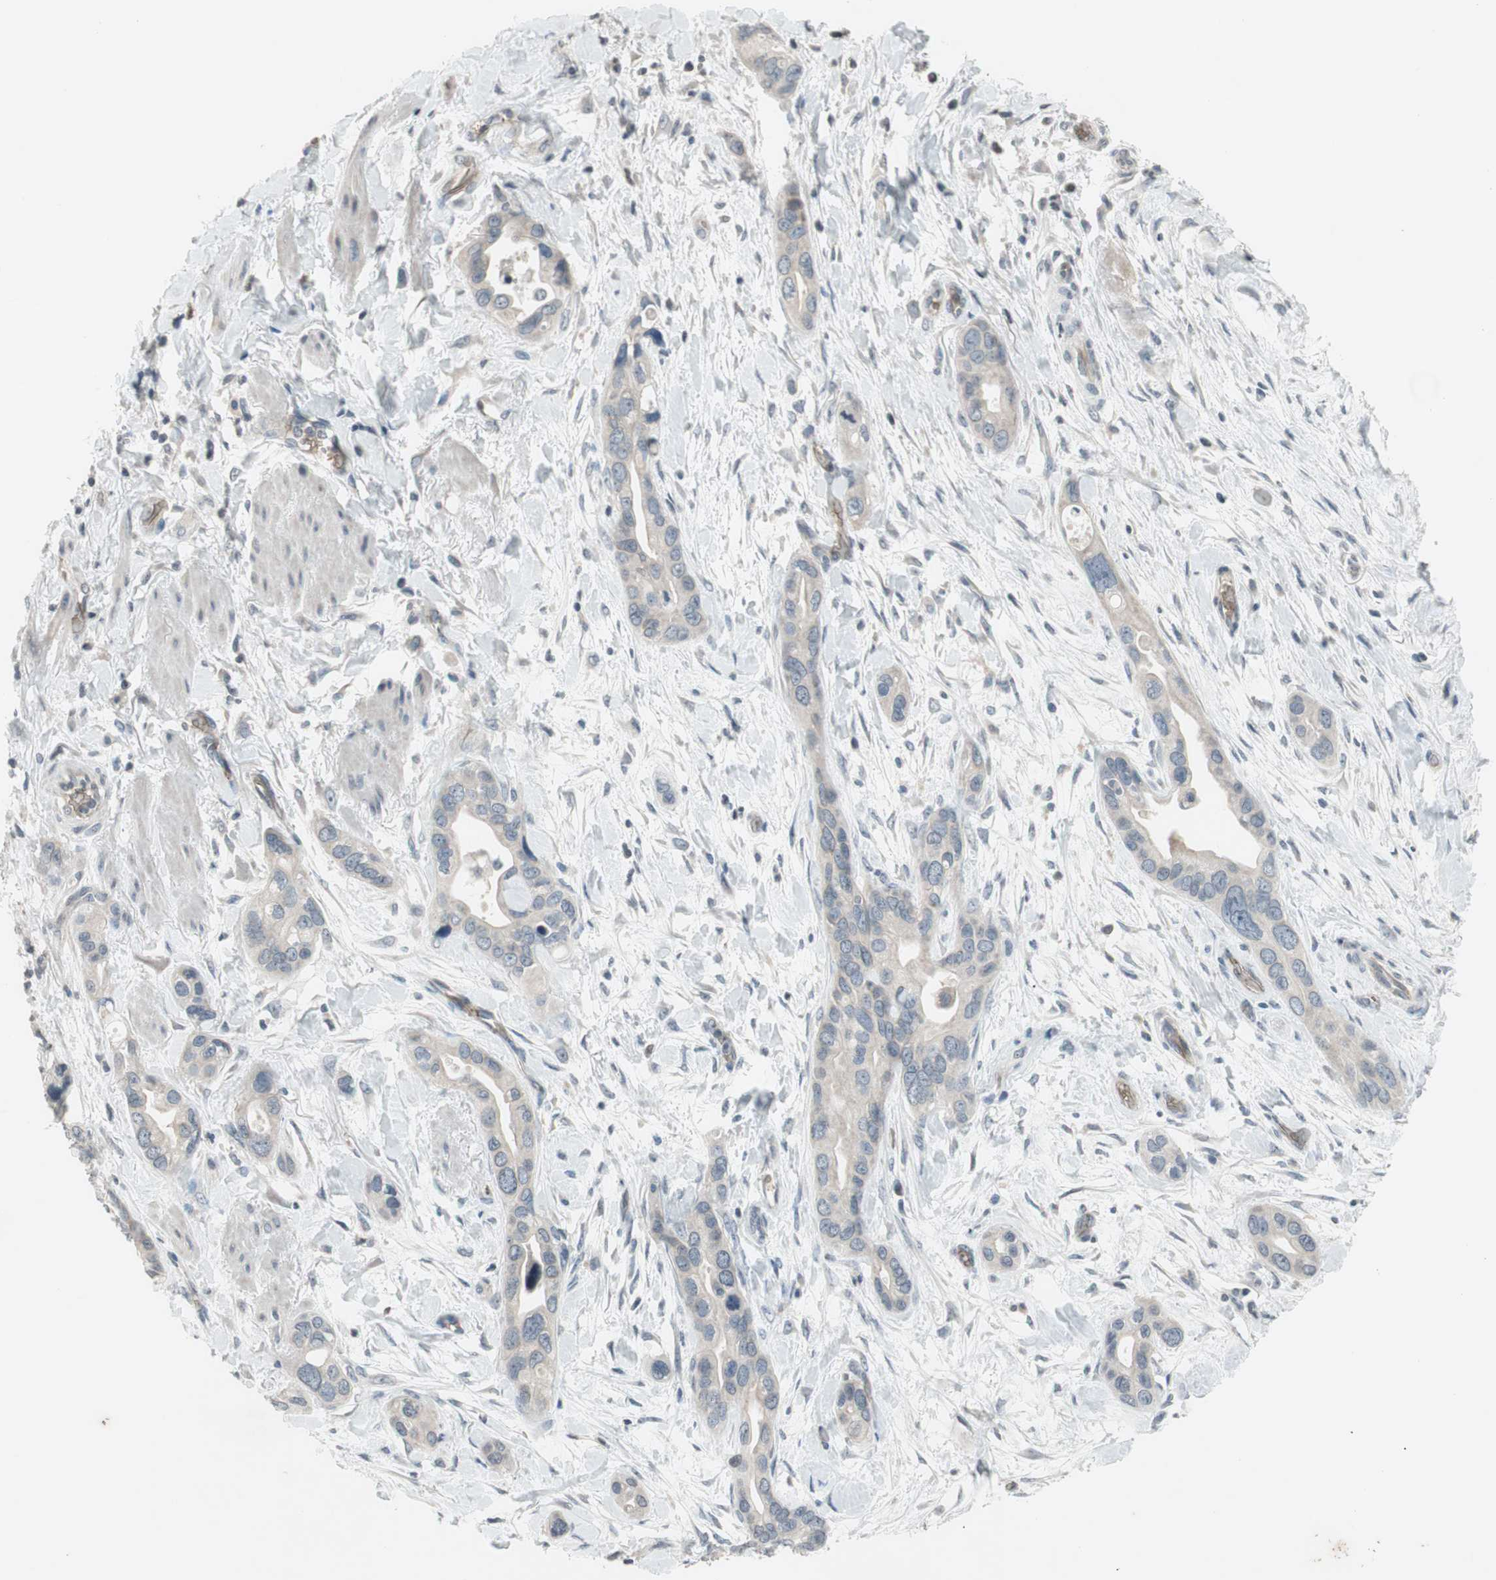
{"staining": {"intensity": "negative", "quantity": "none", "location": "none"}, "tissue": "pancreatic cancer", "cell_type": "Tumor cells", "image_type": "cancer", "snomed": [{"axis": "morphology", "description": "Adenocarcinoma, NOS"}, {"axis": "topography", "description": "Pancreas"}], "caption": "Tumor cells show no significant protein positivity in pancreatic cancer (adenocarcinoma).", "gene": "GYPC", "patient": {"sex": "female", "age": 77}}